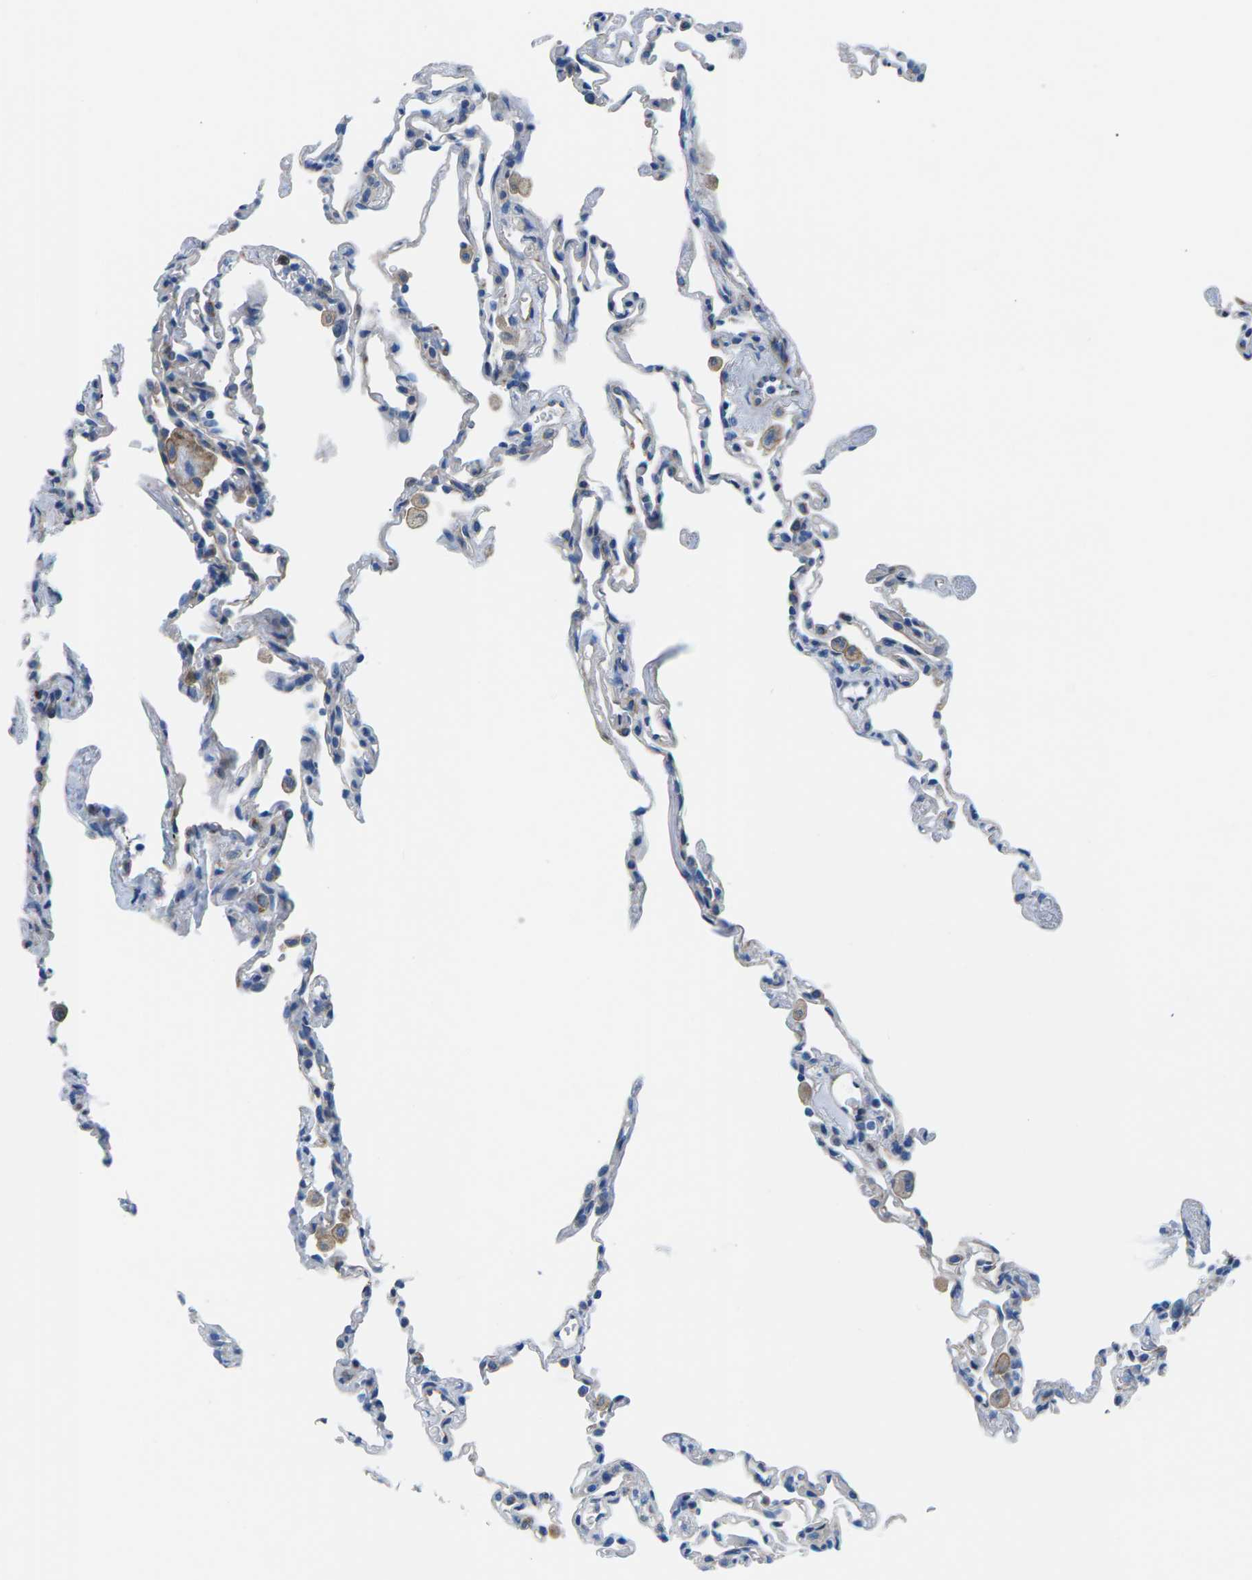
{"staining": {"intensity": "negative", "quantity": "none", "location": "none"}, "tissue": "lung", "cell_type": "Alveolar cells", "image_type": "normal", "snomed": [{"axis": "morphology", "description": "Normal tissue, NOS"}, {"axis": "topography", "description": "Lung"}], "caption": "Alveolar cells show no significant staining in benign lung.", "gene": "SYNGR2", "patient": {"sex": "male", "age": 59}}